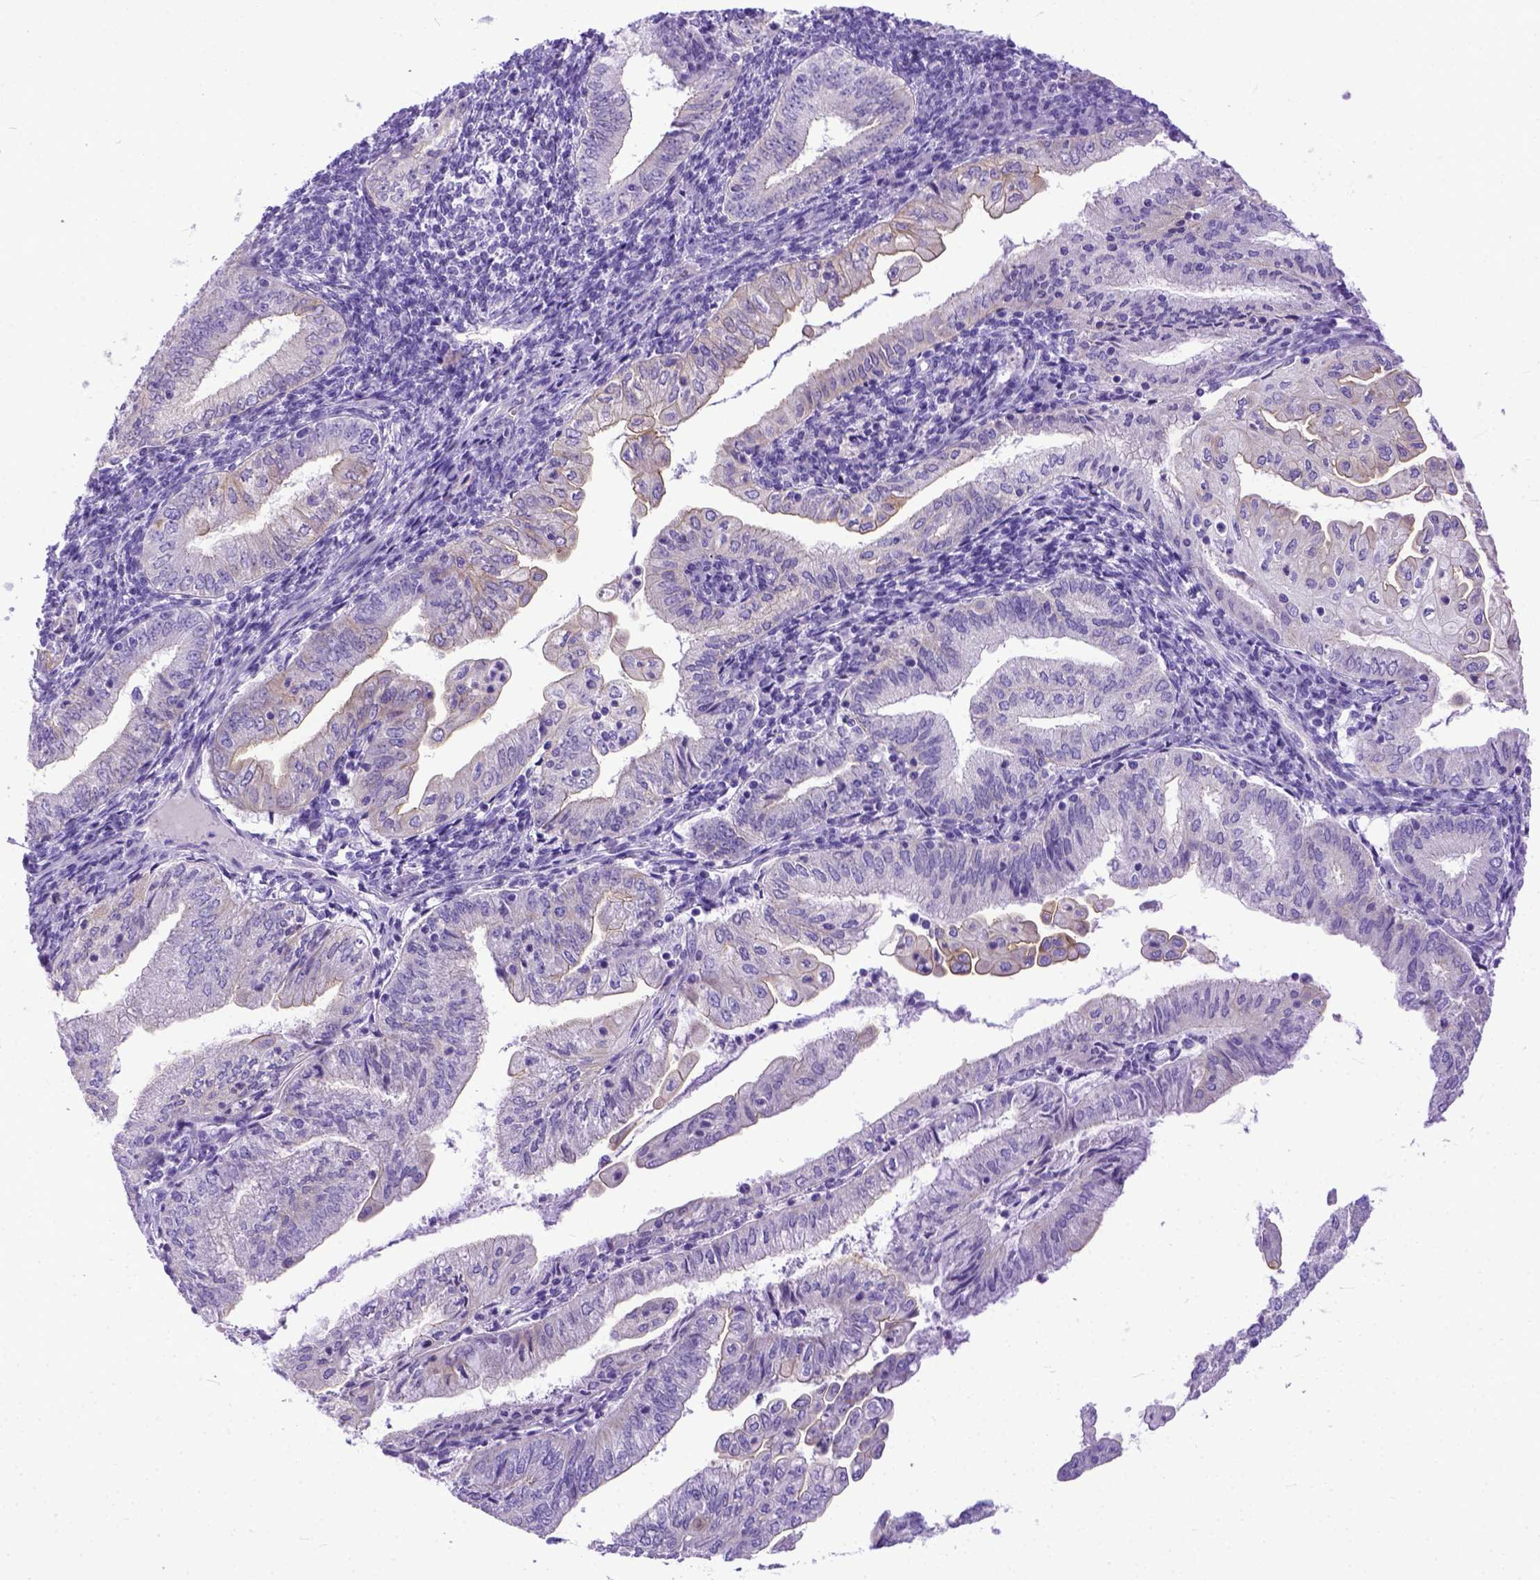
{"staining": {"intensity": "negative", "quantity": "none", "location": "none"}, "tissue": "endometrial cancer", "cell_type": "Tumor cells", "image_type": "cancer", "snomed": [{"axis": "morphology", "description": "Adenocarcinoma, NOS"}, {"axis": "topography", "description": "Endometrium"}], "caption": "The immunohistochemistry histopathology image has no significant positivity in tumor cells of endometrial cancer tissue.", "gene": "PPL", "patient": {"sex": "female", "age": 55}}